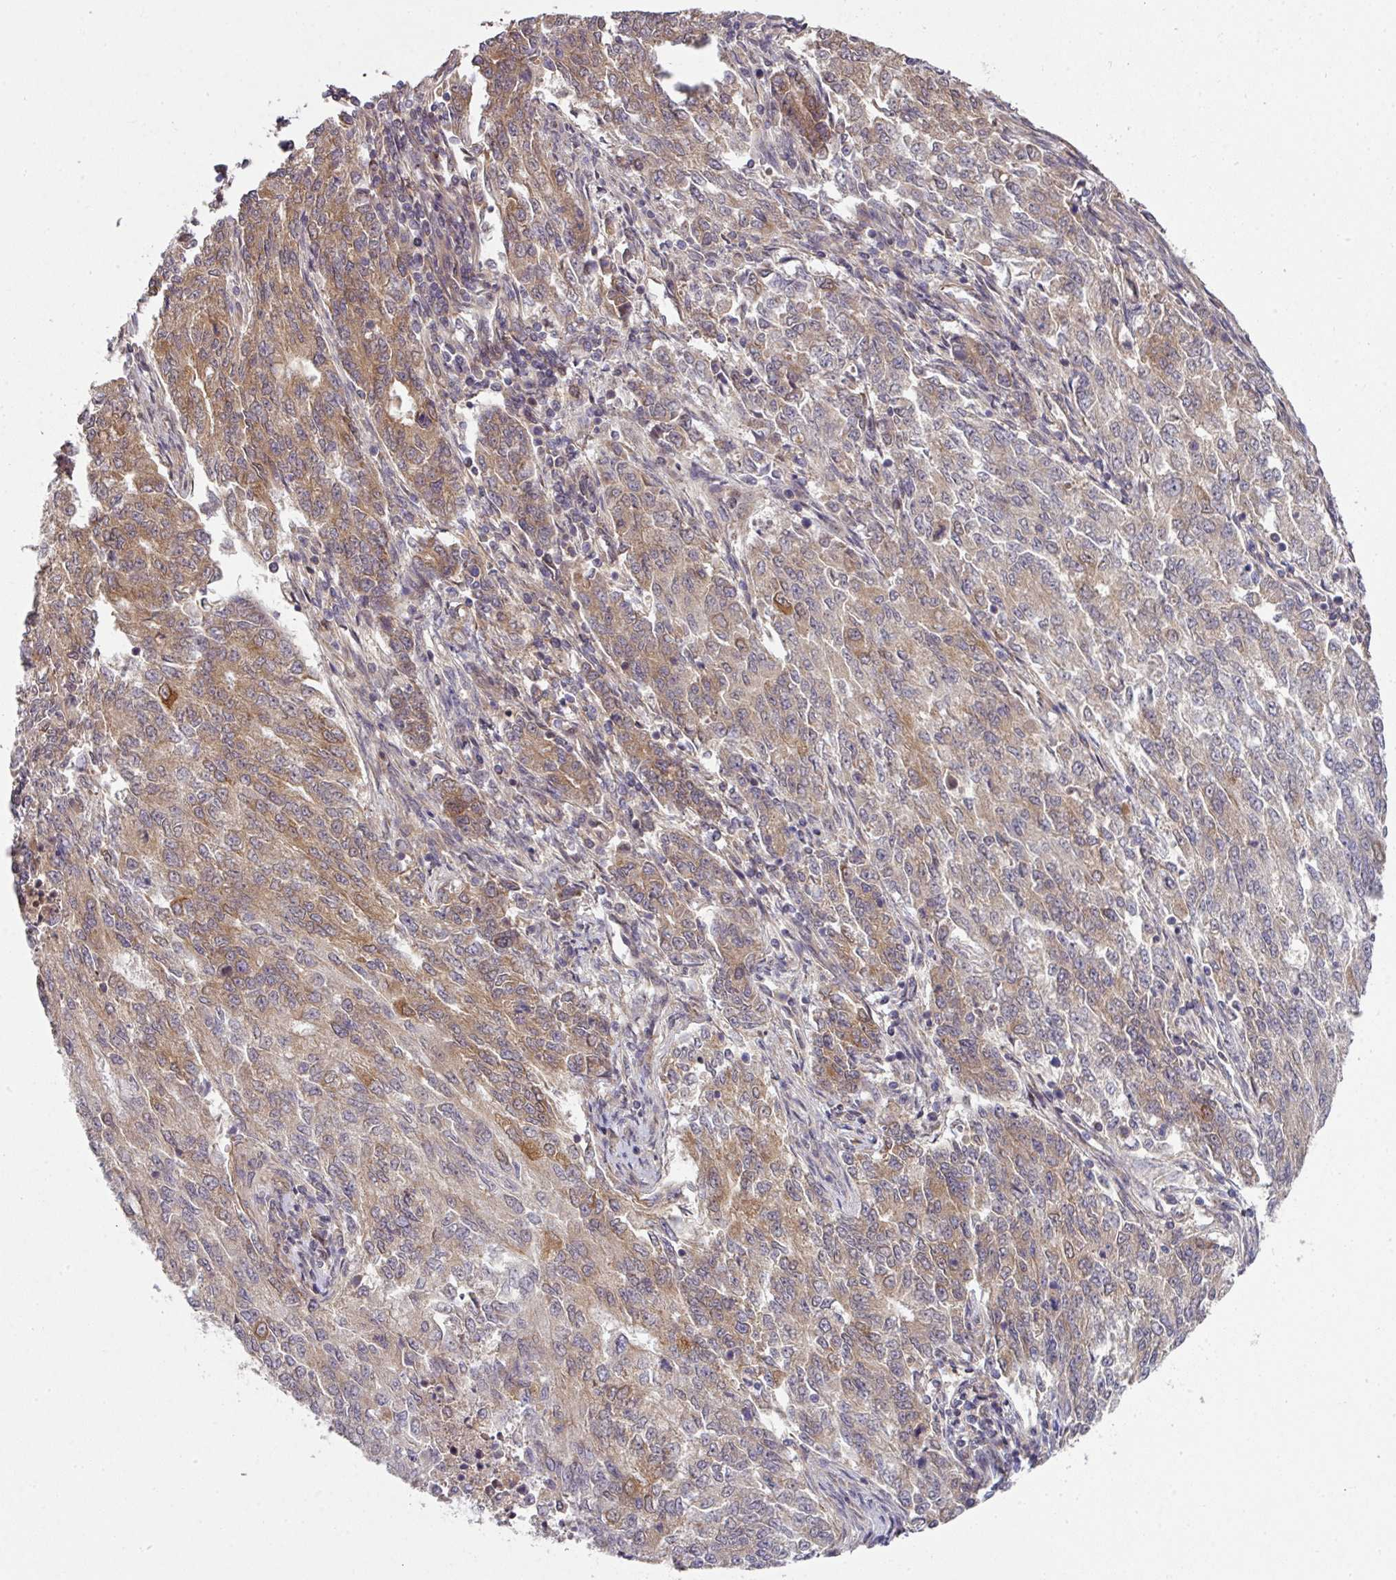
{"staining": {"intensity": "moderate", "quantity": ">75%", "location": "cytoplasmic/membranous"}, "tissue": "endometrial cancer", "cell_type": "Tumor cells", "image_type": "cancer", "snomed": [{"axis": "morphology", "description": "Adenocarcinoma, NOS"}, {"axis": "topography", "description": "Endometrium"}], "caption": "A high-resolution photomicrograph shows IHC staining of adenocarcinoma (endometrial), which displays moderate cytoplasmic/membranous positivity in approximately >75% of tumor cells.", "gene": "CAMLG", "patient": {"sex": "female", "age": 50}}